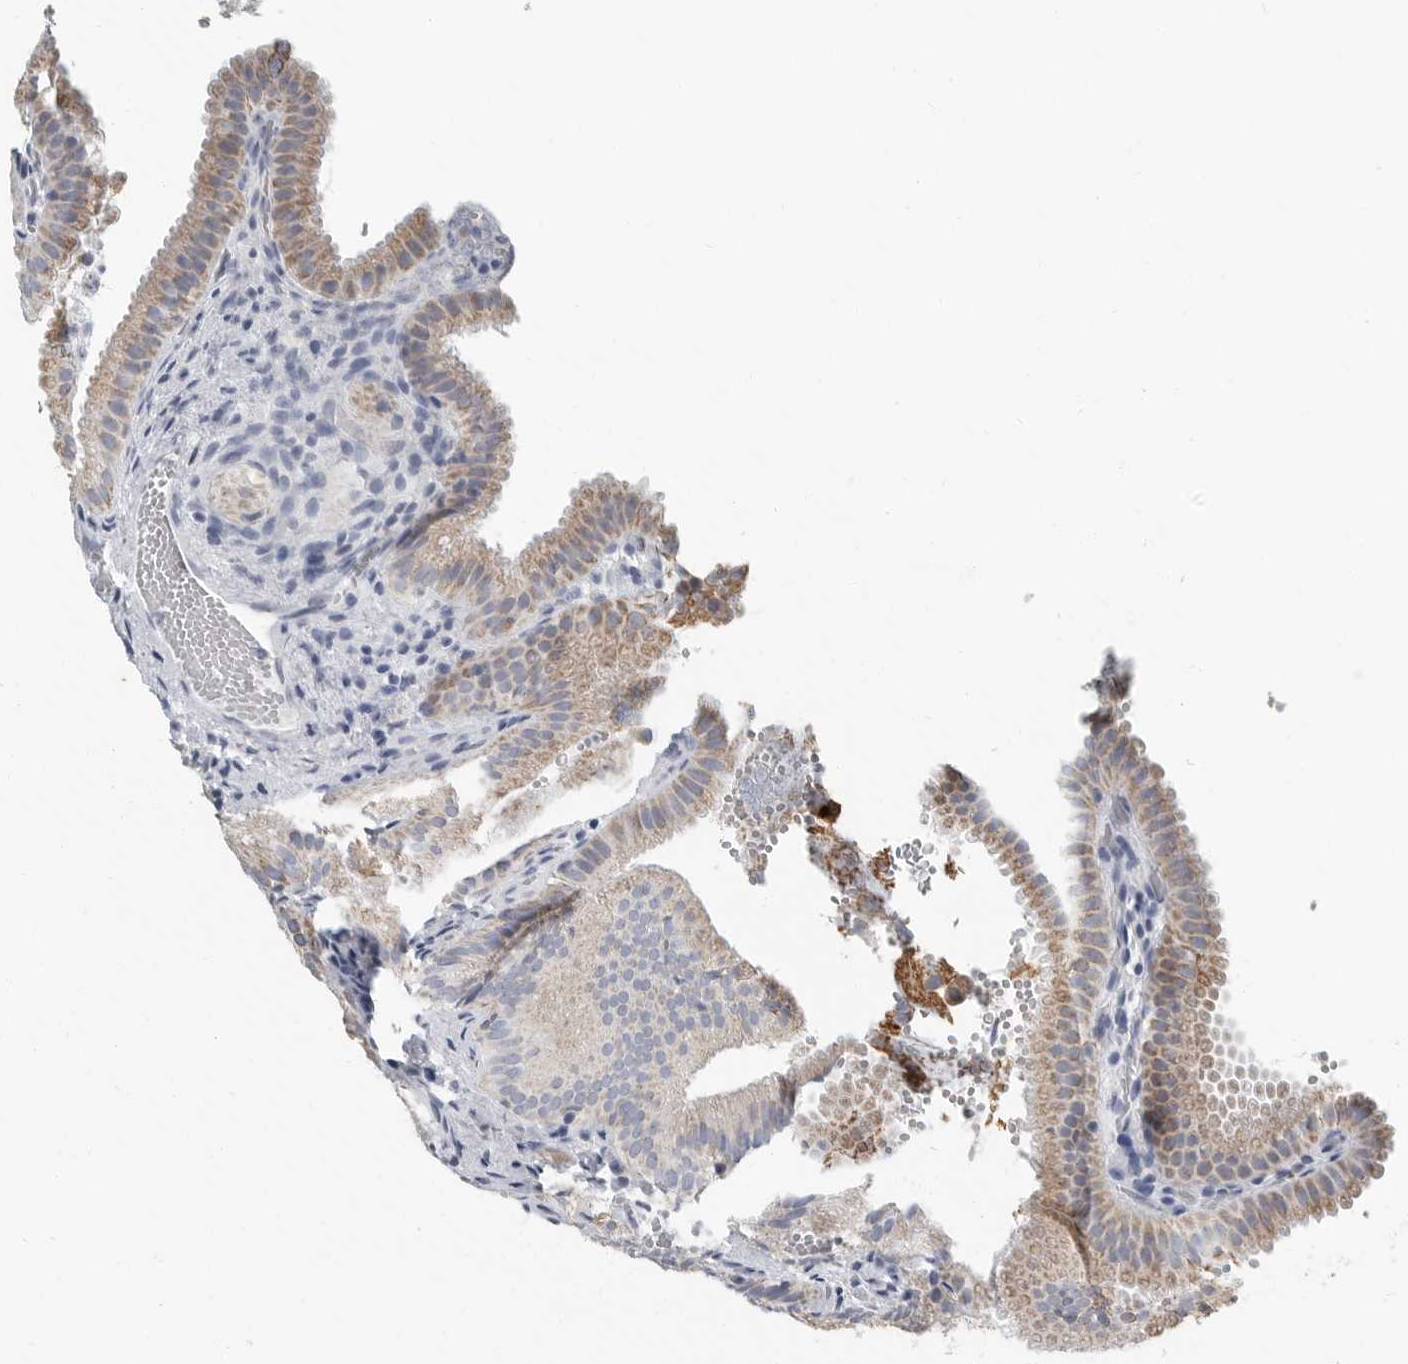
{"staining": {"intensity": "weak", "quantity": "25%-75%", "location": "cytoplasmic/membranous"}, "tissue": "gallbladder", "cell_type": "Glandular cells", "image_type": "normal", "snomed": [{"axis": "morphology", "description": "Normal tissue, NOS"}, {"axis": "topography", "description": "Gallbladder"}], "caption": "Benign gallbladder exhibits weak cytoplasmic/membranous positivity in approximately 25%-75% of glandular cells The staining is performed using DAB (3,3'-diaminobenzidine) brown chromogen to label protein expression. The nuclei are counter-stained blue using hematoxylin..", "gene": "PLN", "patient": {"sex": "female", "age": 30}}